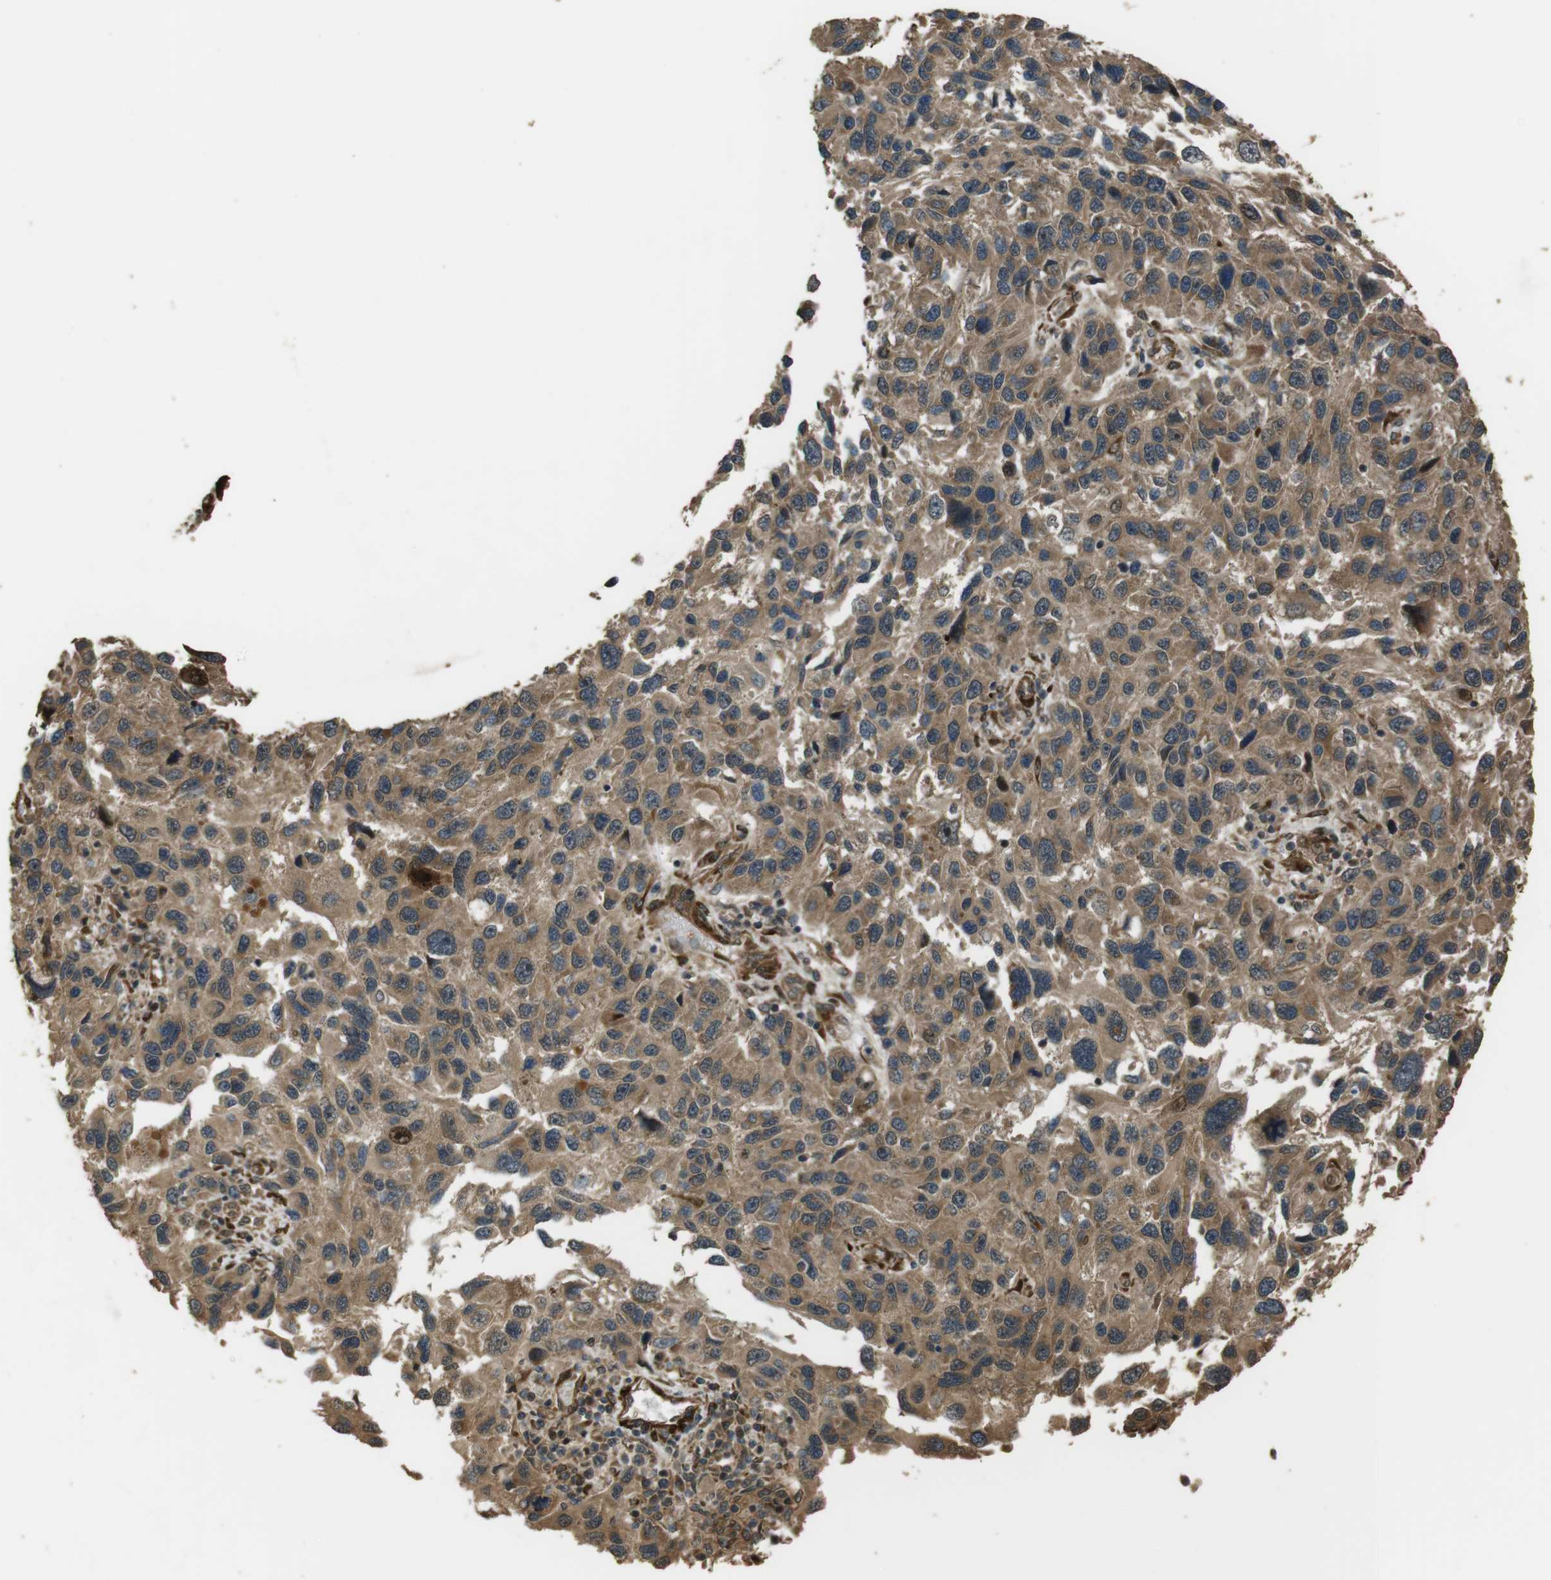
{"staining": {"intensity": "moderate", "quantity": ">75%", "location": "cytoplasmic/membranous"}, "tissue": "melanoma", "cell_type": "Tumor cells", "image_type": "cancer", "snomed": [{"axis": "morphology", "description": "Malignant melanoma, NOS"}, {"axis": "topography", "description": "Skin"}], "caption": "This is an image of immunohistochemistry staining of malignant melanoma, which shows moderate staining in the cytoplasmic/membranous of tumor cells.", "gene": "MSRB3", "patient": {"sex": "male", "age": 53}}